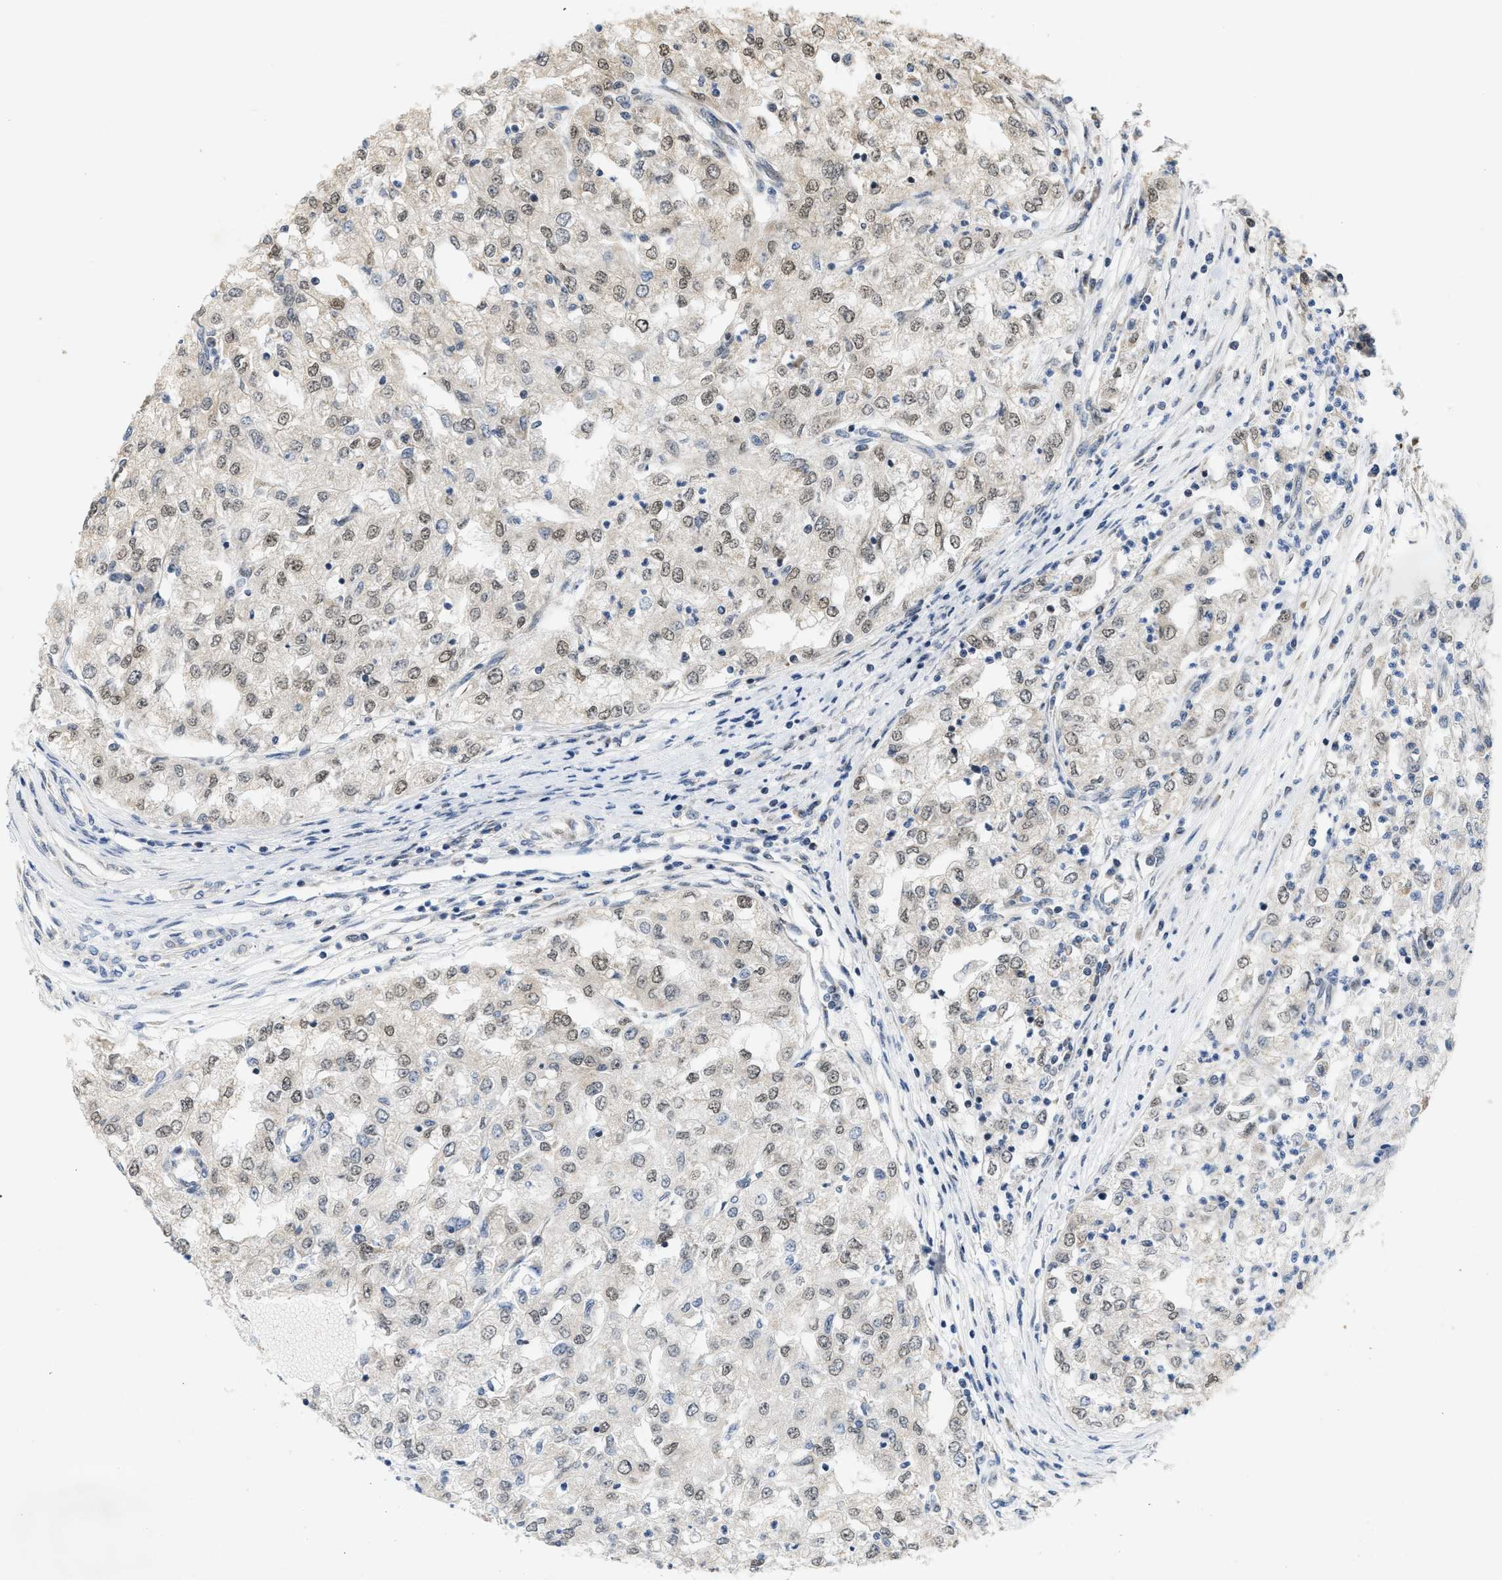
{"staining": {"intensity": "weak", "quantity": ">75%", "location": "nuclear"}, "tissue": "renal cancer", "cell_type": "Tumor cells", "image_type": "cancer", "snomed": [{"axis": "morphology", "description": "Adenocarcinoma, NOS"}, {"axis": "topography", "description": "Kidney"}], "caption": "This is a histology image of IHC staining of adenocarcinoma (renal), which shows weak expression in the nuclear of tumor cells.", "gene": "GIGYF1", "patient": {"sex": "female", "age": 54}}